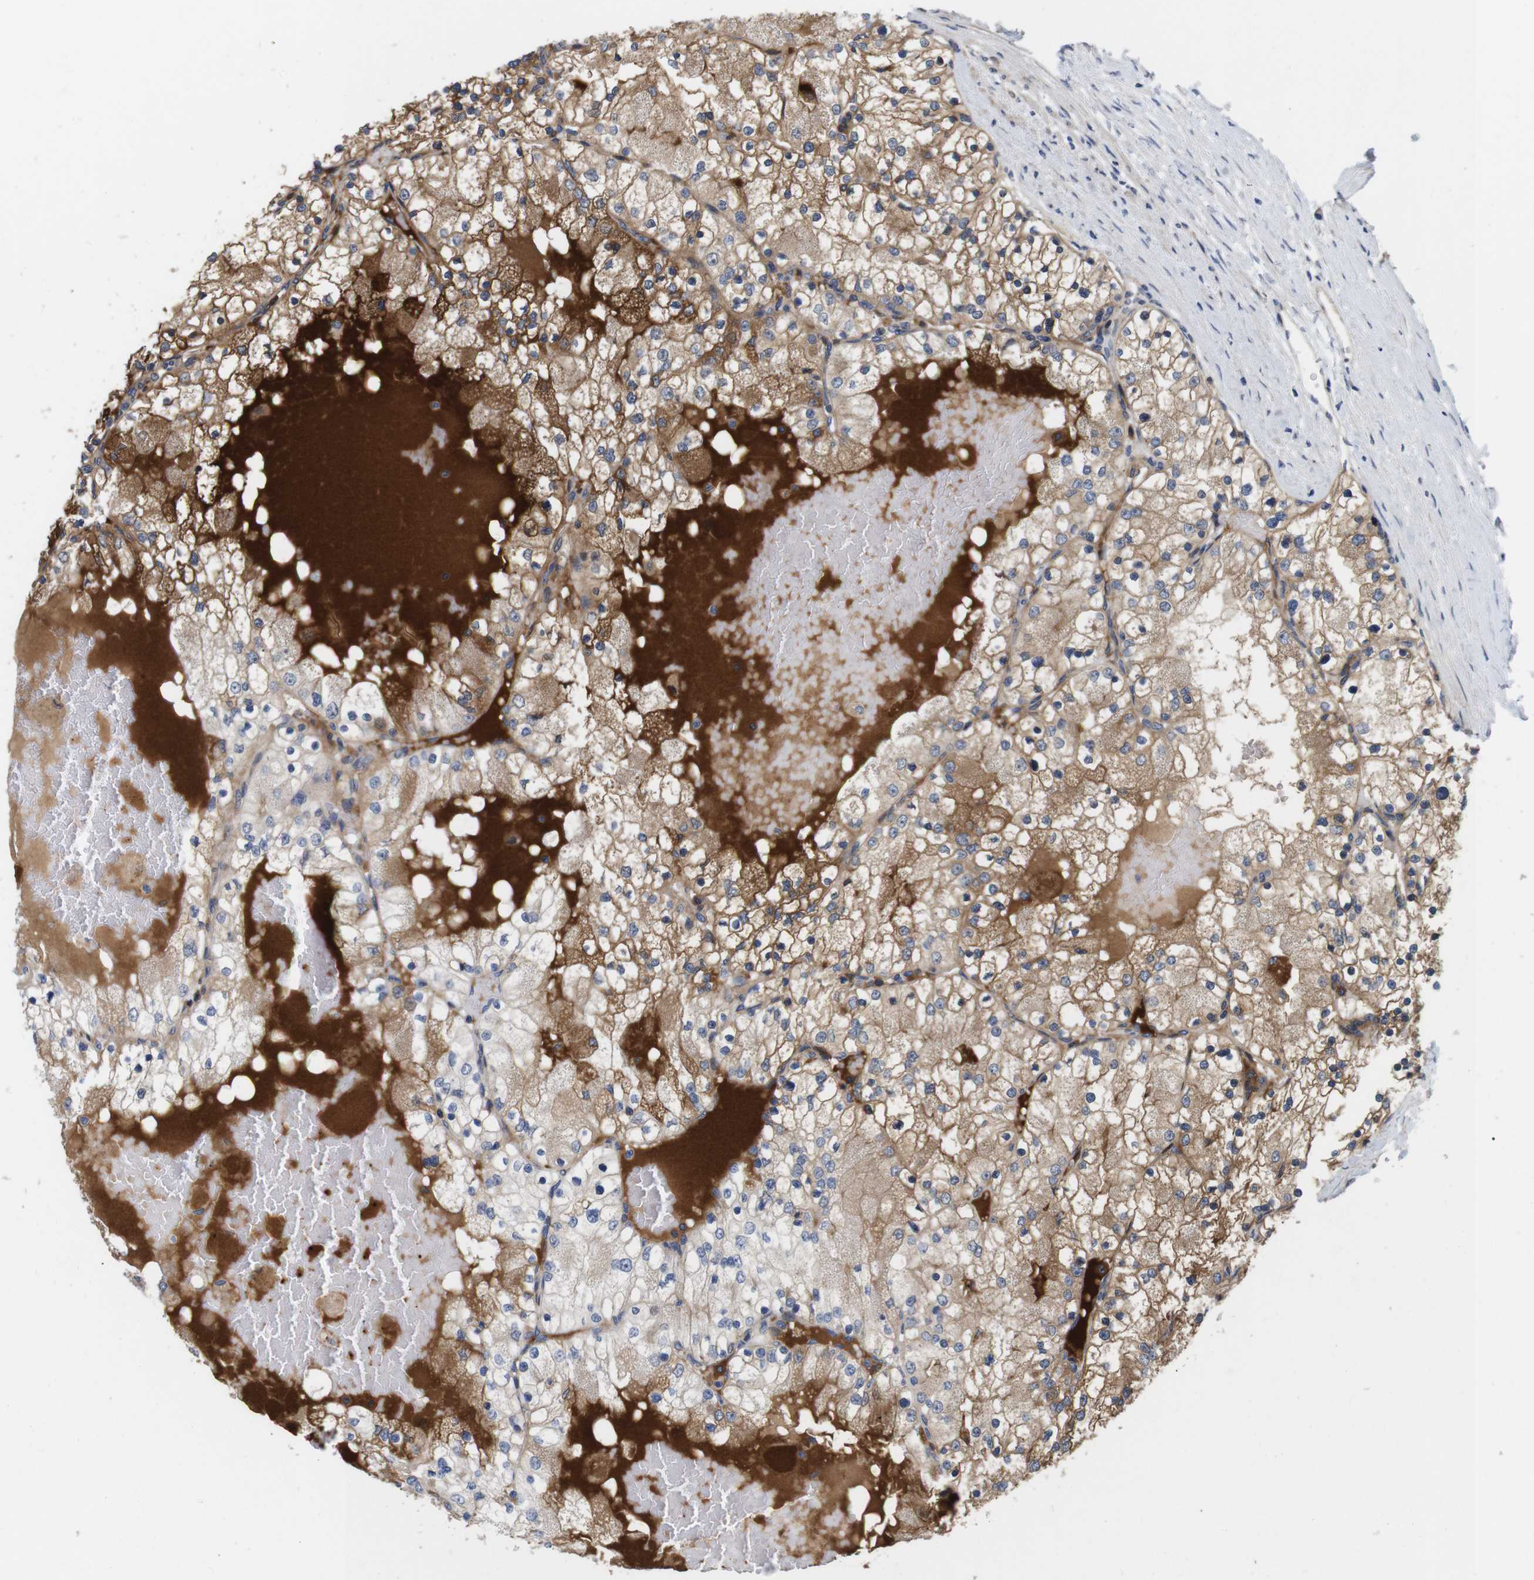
{"staining": {"intensity": "moderate", "quantity": "25%-75%", "location": "cytoplasmic/membranous"}, "tissue": "renal cancer", "cell_type": "Tumor cells", "image_type": "cancer", "snomed": [{"axis": "morphology", "description": "Adenocarcinoma, NOS"}, {"axis": "topography", "description": "Kidney"}], "caption": "IHC image of renal adenocarcinoma stained for a protein (brown), which reveals medium levels of moderate cytoplasmic/membranous staining in about 25%-75% of tumor cells.", "gene": "SPRY3", "patient": {"sex": "male", "age": 68}}